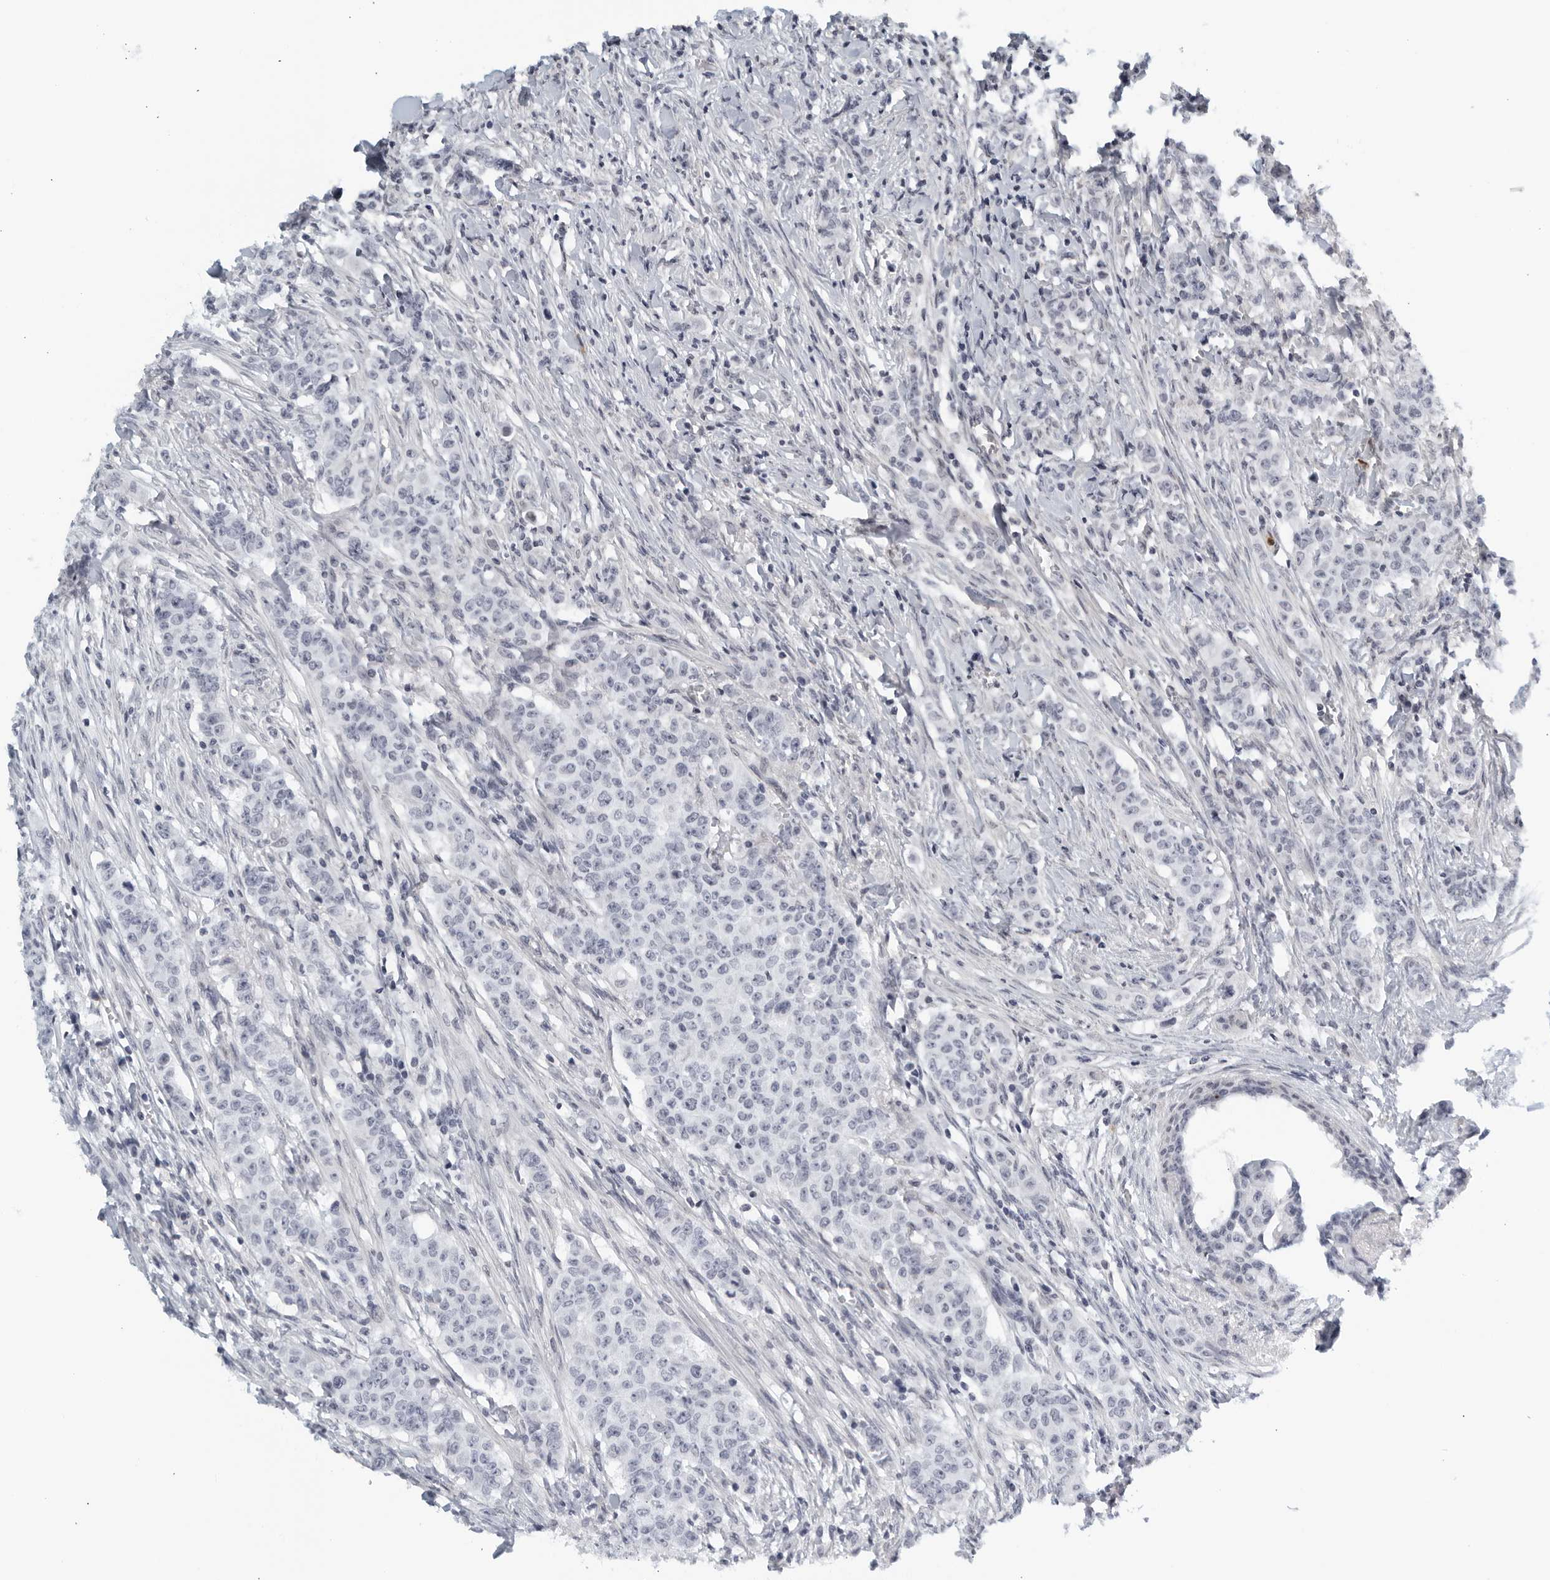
{"staining": {"intensity": "negative", "quantity": "none", "location": "none"}, "tissue": "breast cancer", "cell_type": "Tumor cells", "image_type": "cancer", "snomed": [{"axis": "morphology", "description": "Duct carcinoma"}, {"axis": "topography", "description": "Breast"}], "caption": "High power microscopy photomicrograph of an immunohistochemistry image of breast infiltrating ductal carcinoma, revealing no significant expression in tumor cells.", "gene": "KLK7", "patient": {"sex": "female", "age": 40}}